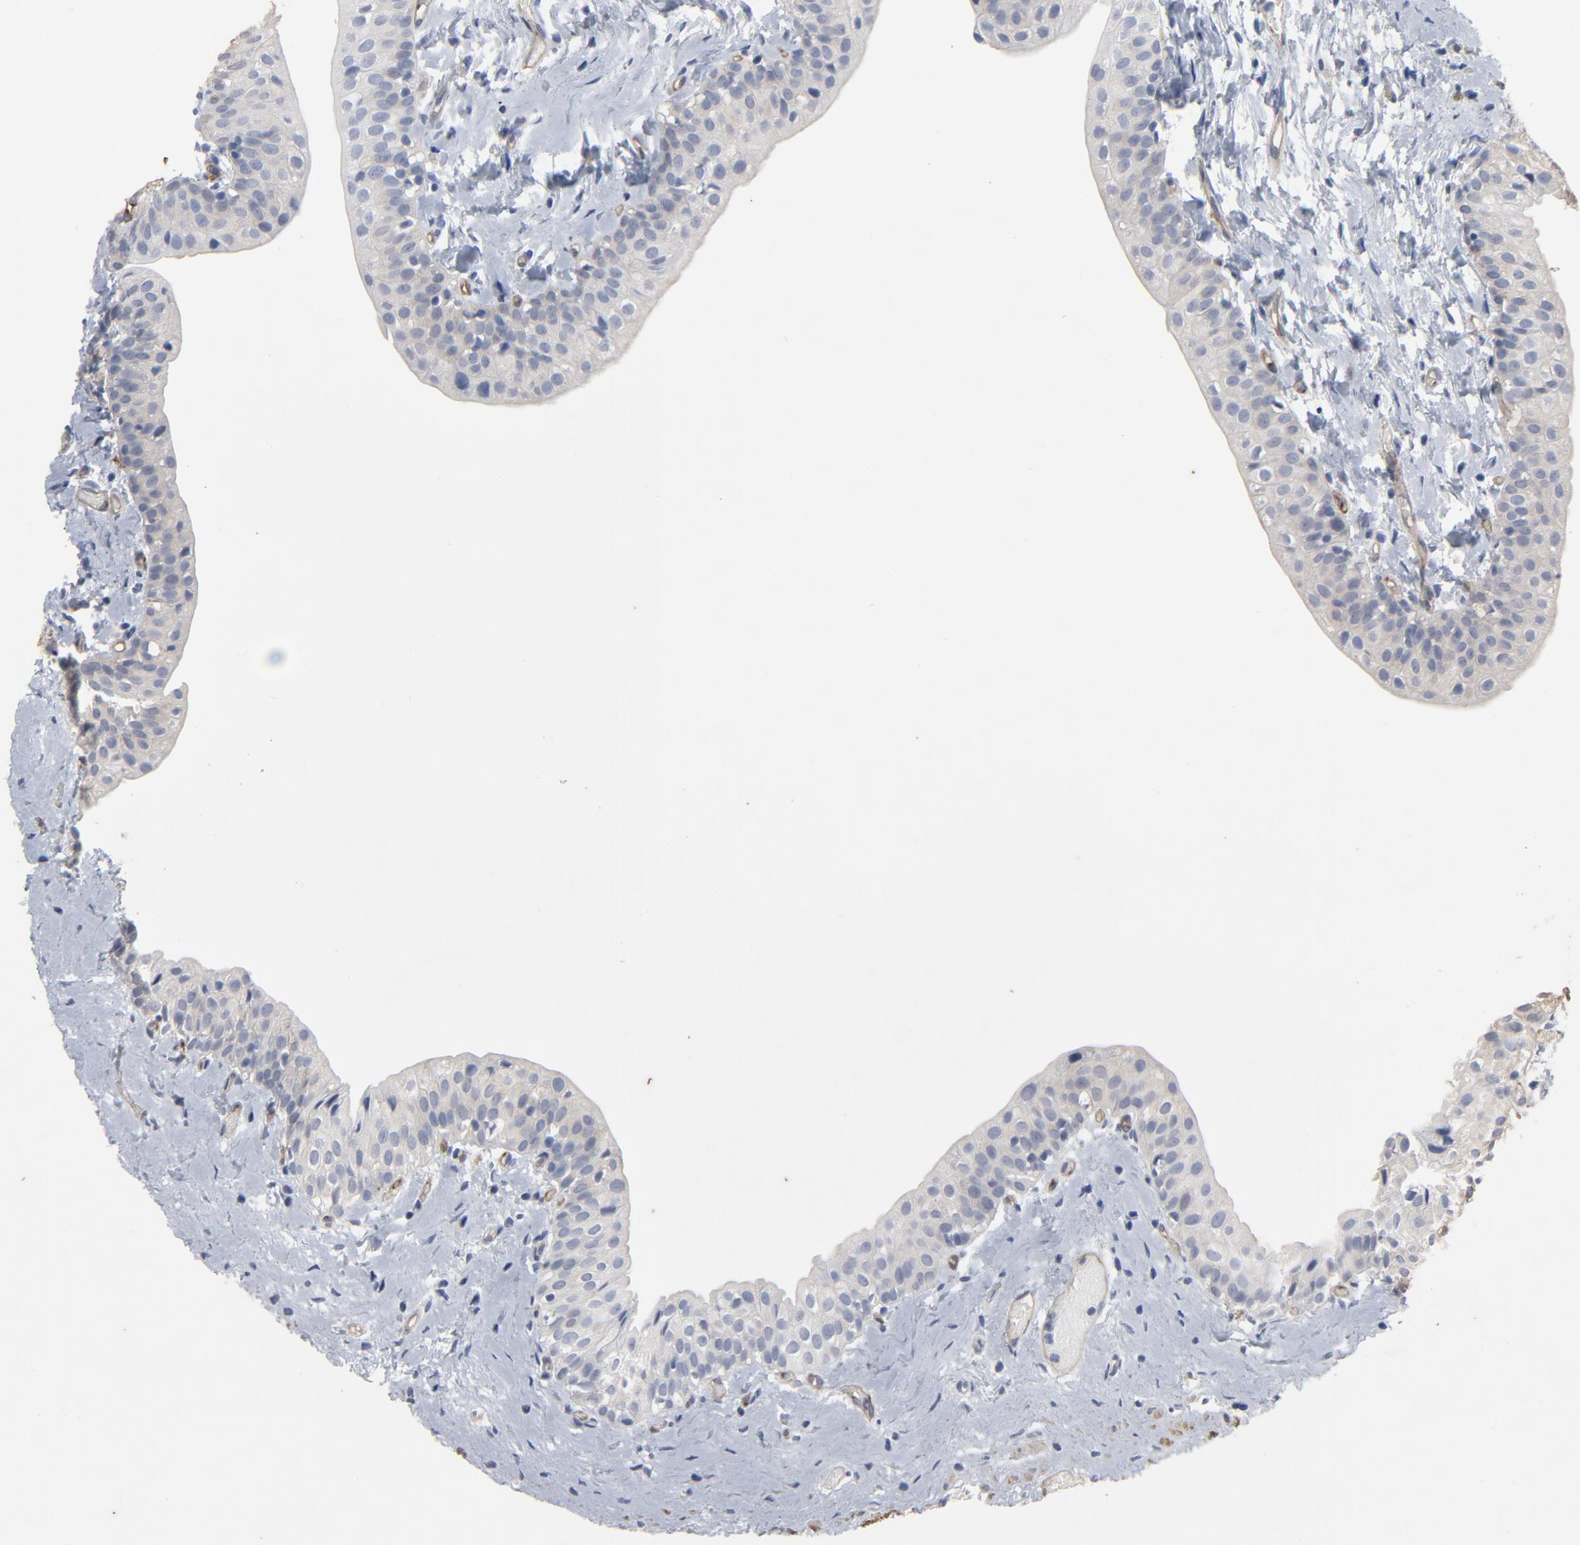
{"staining": {"intensity": "weak", "quantity": ">75%", "location": "cytoplasmic/membranous"}, "tissue": "urinary bladder", "cell_type": "Urothelial cells", "image_type": "normal", "snomed": [{"axis": "morphology", "description": "Normal tissue, NOS"}, {"axis": "topography", "description": "Urinary bladder"}], "caption": "Human urinary bladder stained for a protein (brown) shows weak cytoplasmic/membranous positive positivity in about >75% of urothelial cells.", "gene": "KDR", "patient": {"sex": "male", "age": 59}}